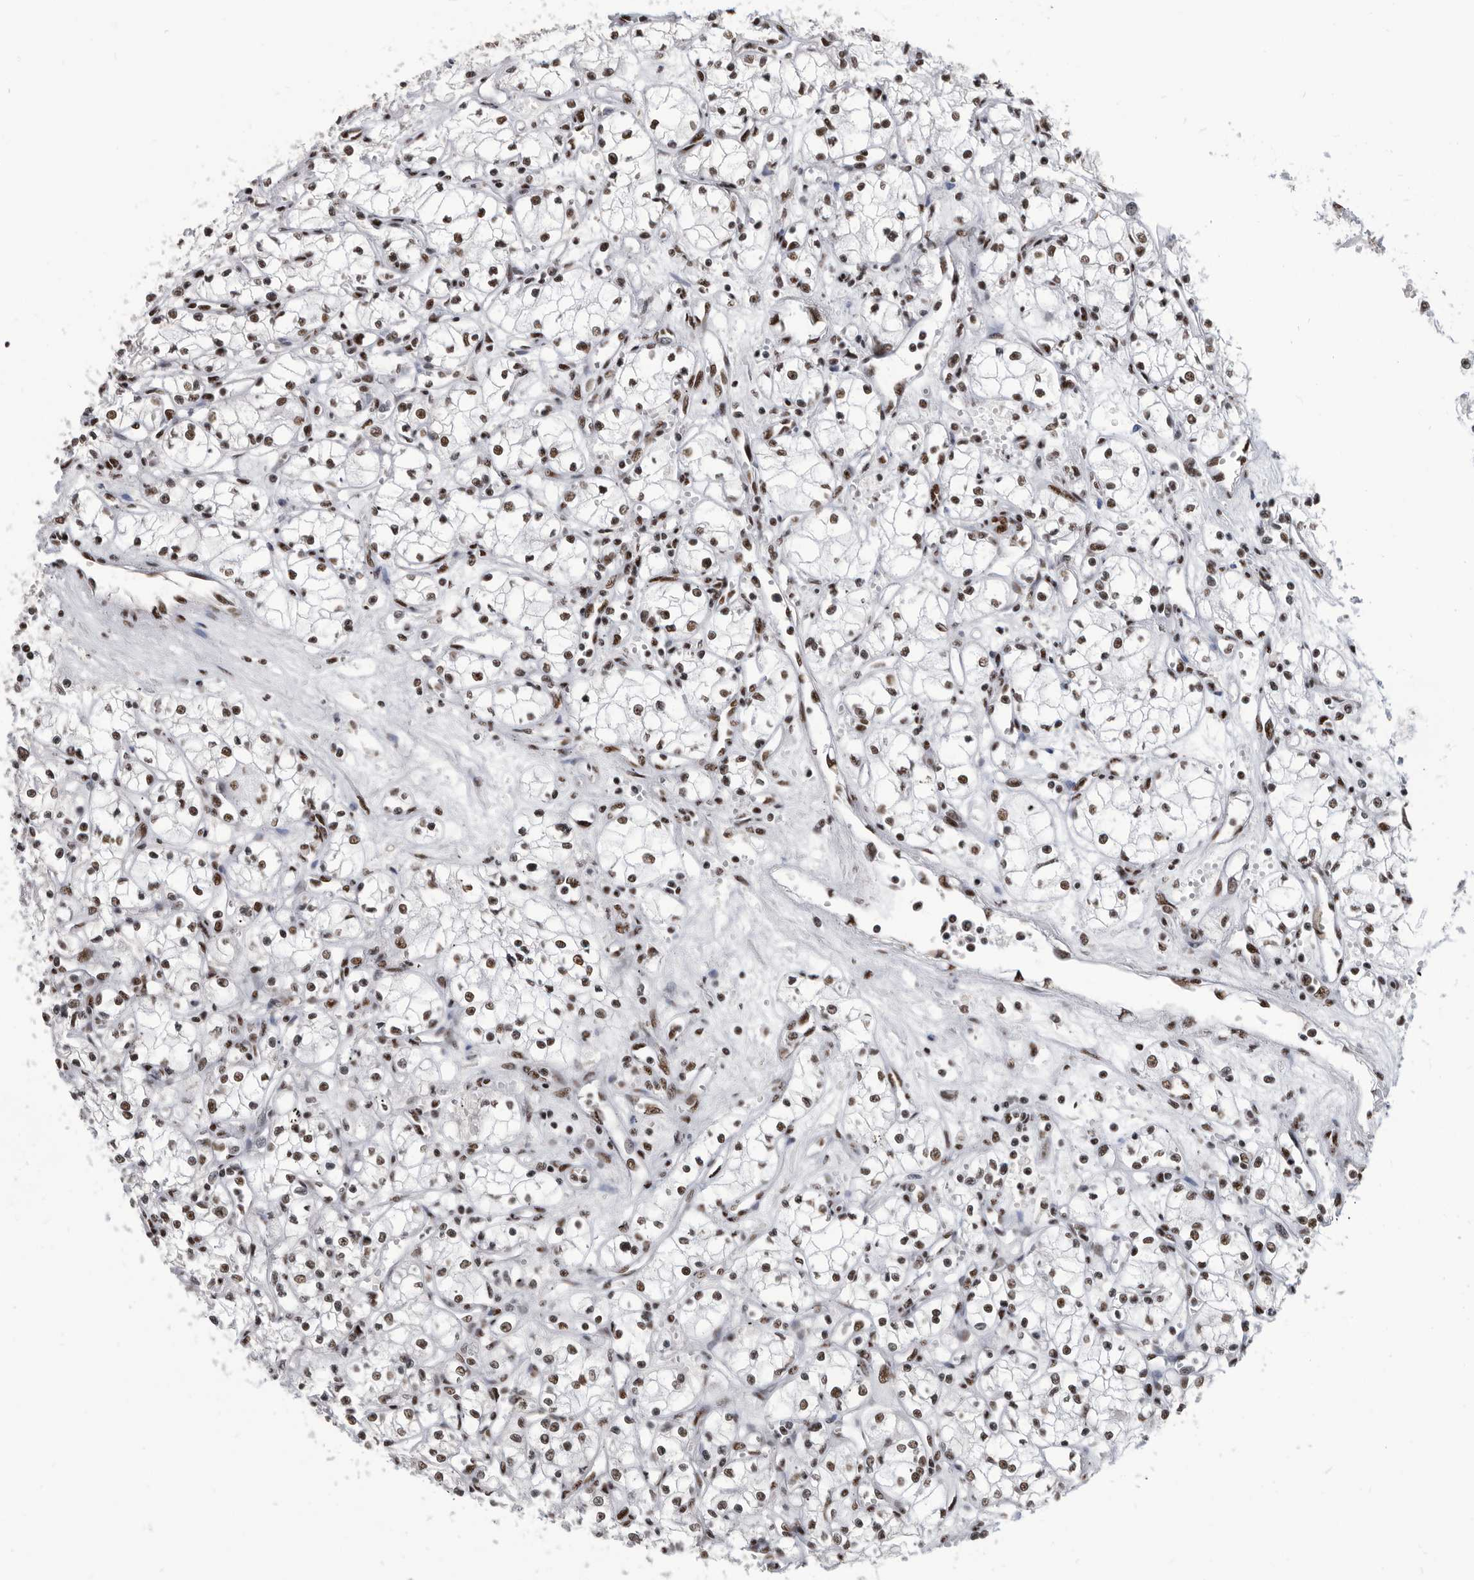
{"staining": {"intensity": "moderate", "quantity": ">75%", "location": "nuclear"}, "tissue": "renal cancer", "cell_type": "Tumor cells", "image_type": "cancer", "snomed": [{"axis": "morphology", "description": "Adenocarcinoma, NOS"}, {"axis": "topography", "description": "Kidney"}], "caption": "The histopathology image shows immunohistochemical staining of adenocarcinoma (renal). There is moderate nuclear expression is present in about >75% of tumor cells.", "gene": "SF3A1", "patient": {"sex": "male", "age": 59}}